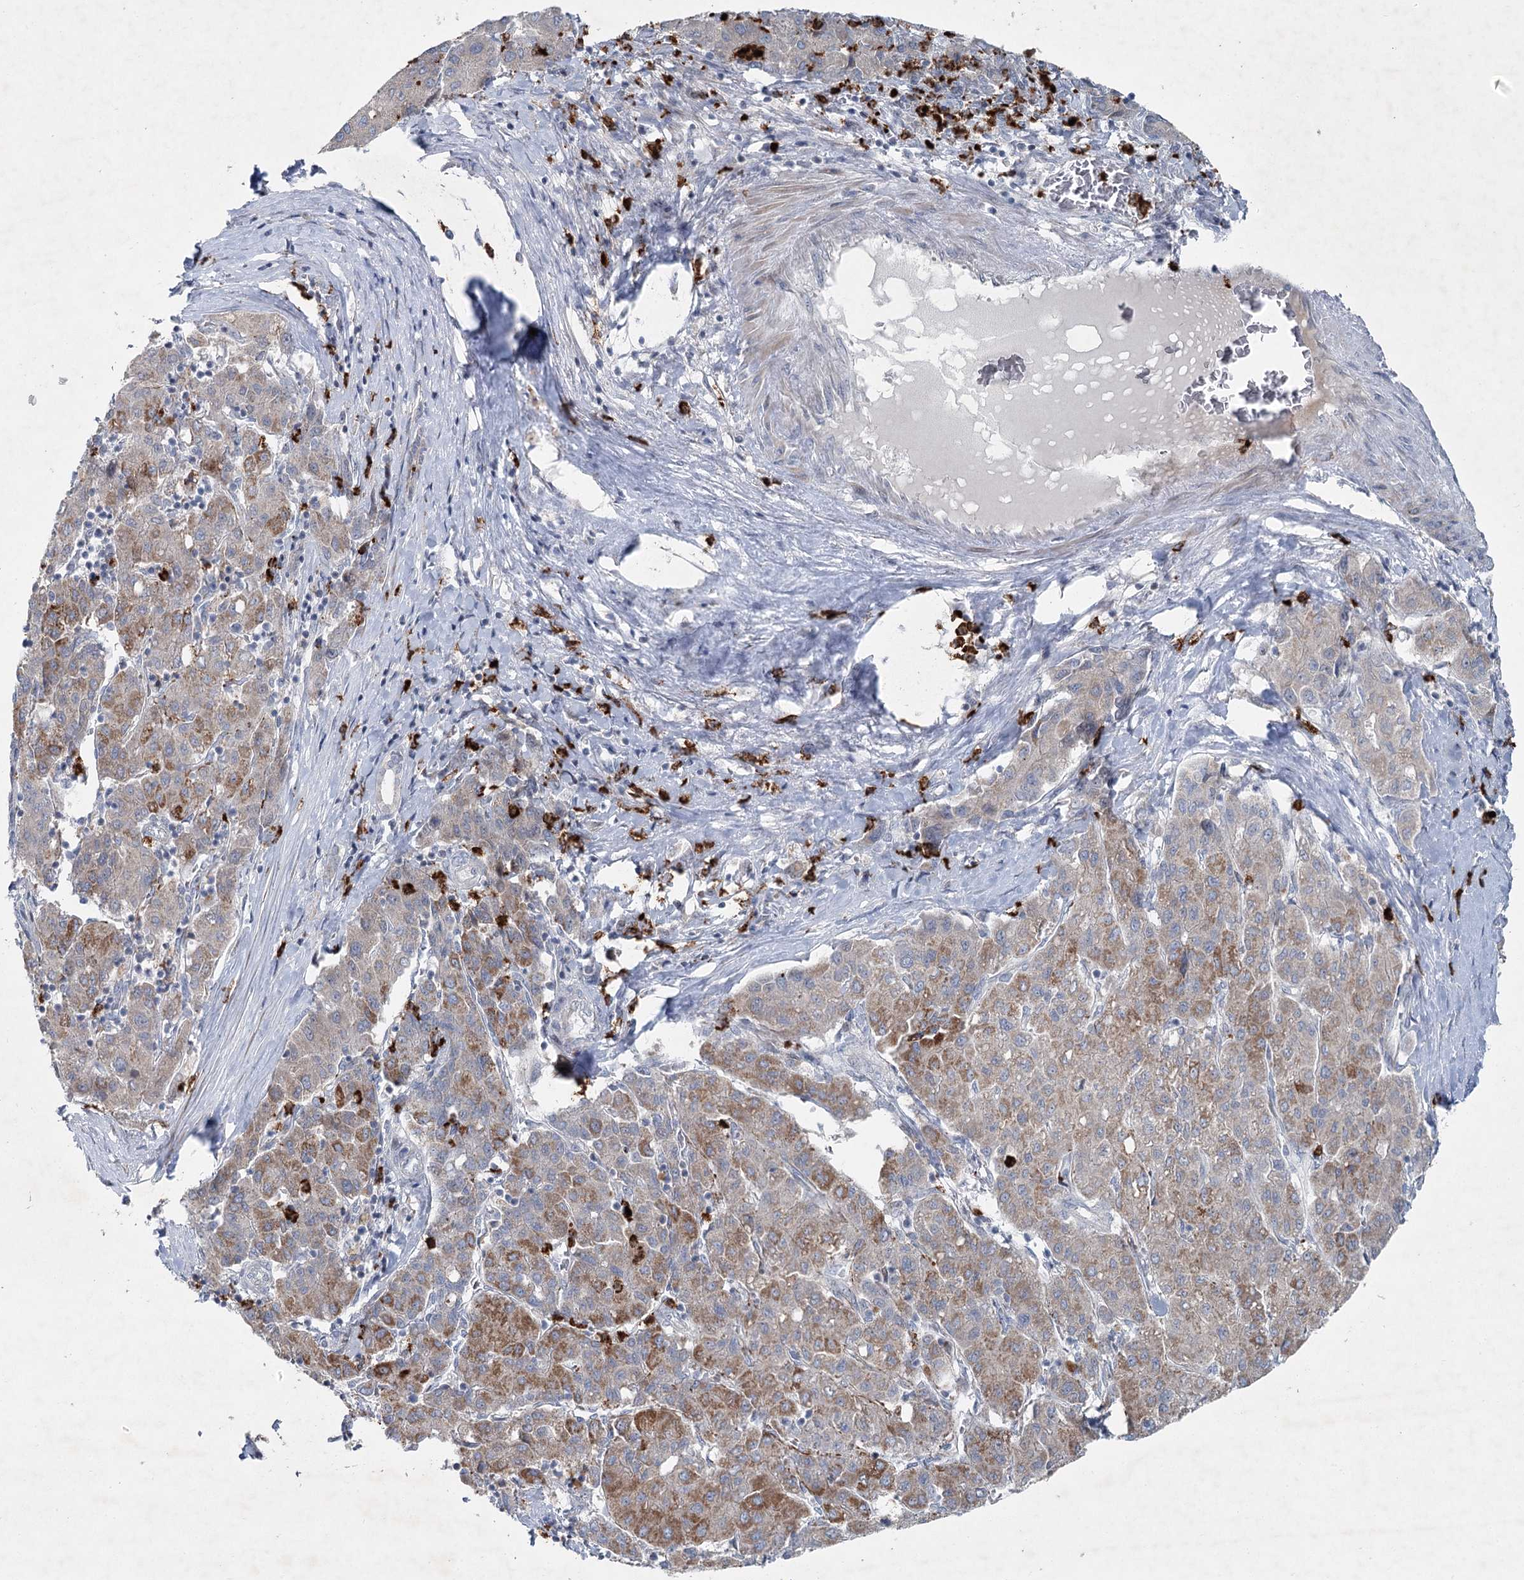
{"staining": {"intensity": "moderate", "quantity": ">75%", "location": "cytoplasmic/membranous"}, "tissue": "liver cancer", "cell_type": "Tumor cells", "image_type": "cancer", "snomed": [{"axis": "morphology", "description": "Carcinoma, Hepatocellular, NOS"}, {"axis": "topography", "description": "Liver"}], "caption": "Hepatocellular carcinoma (liver) was stained to show a protein in brown. There is medium levels of moderate cytoplasmic/membranous positivity in about >75% of tumor cells.", "gene": "PLA2G12A", "patient": {"sex": "male", "age": 65}}